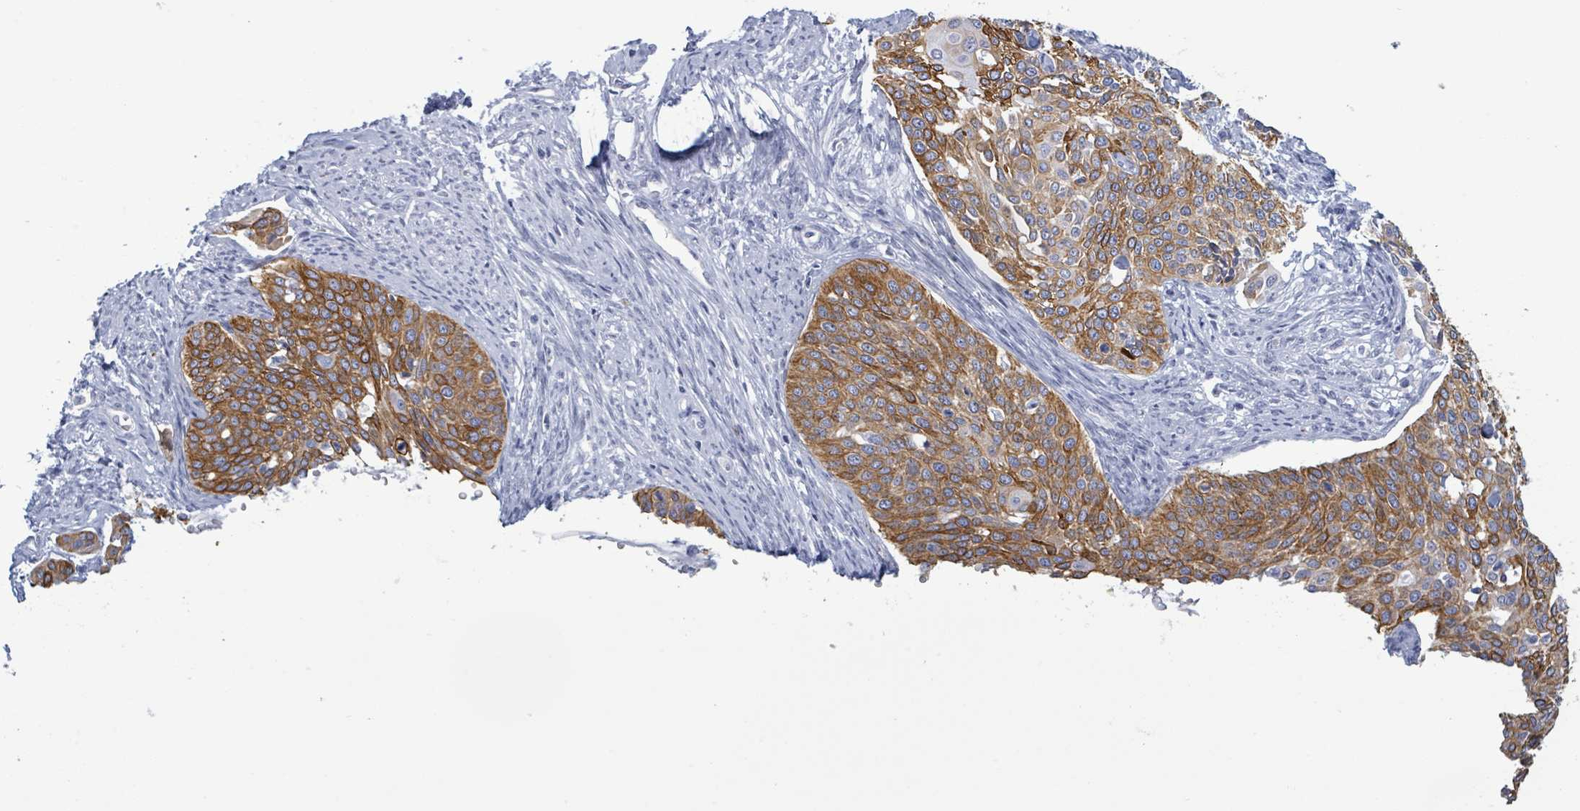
{"staining": {"intensity": "moderate", "quantity": ">75%", "location": "cytoplasmic/membranous"}, "tissue": "cervical cancer", "cell_type": "Tumor cells", "image_type": "cancer", "snomed": [{"axis": "morphology", "description": "Squamous cell carcinoma, NOS"}, {"axis": "topography", "description": "Cervix"}], "caption": "Immunohistochemical staining of cervical squamous cell carcinoma displays medium levels of moderate cytoplasmic/membranous expression in approximately >75% of tumor cells.", "gene": "KRT8", "patient": {"sex": "female", "age": 44}}